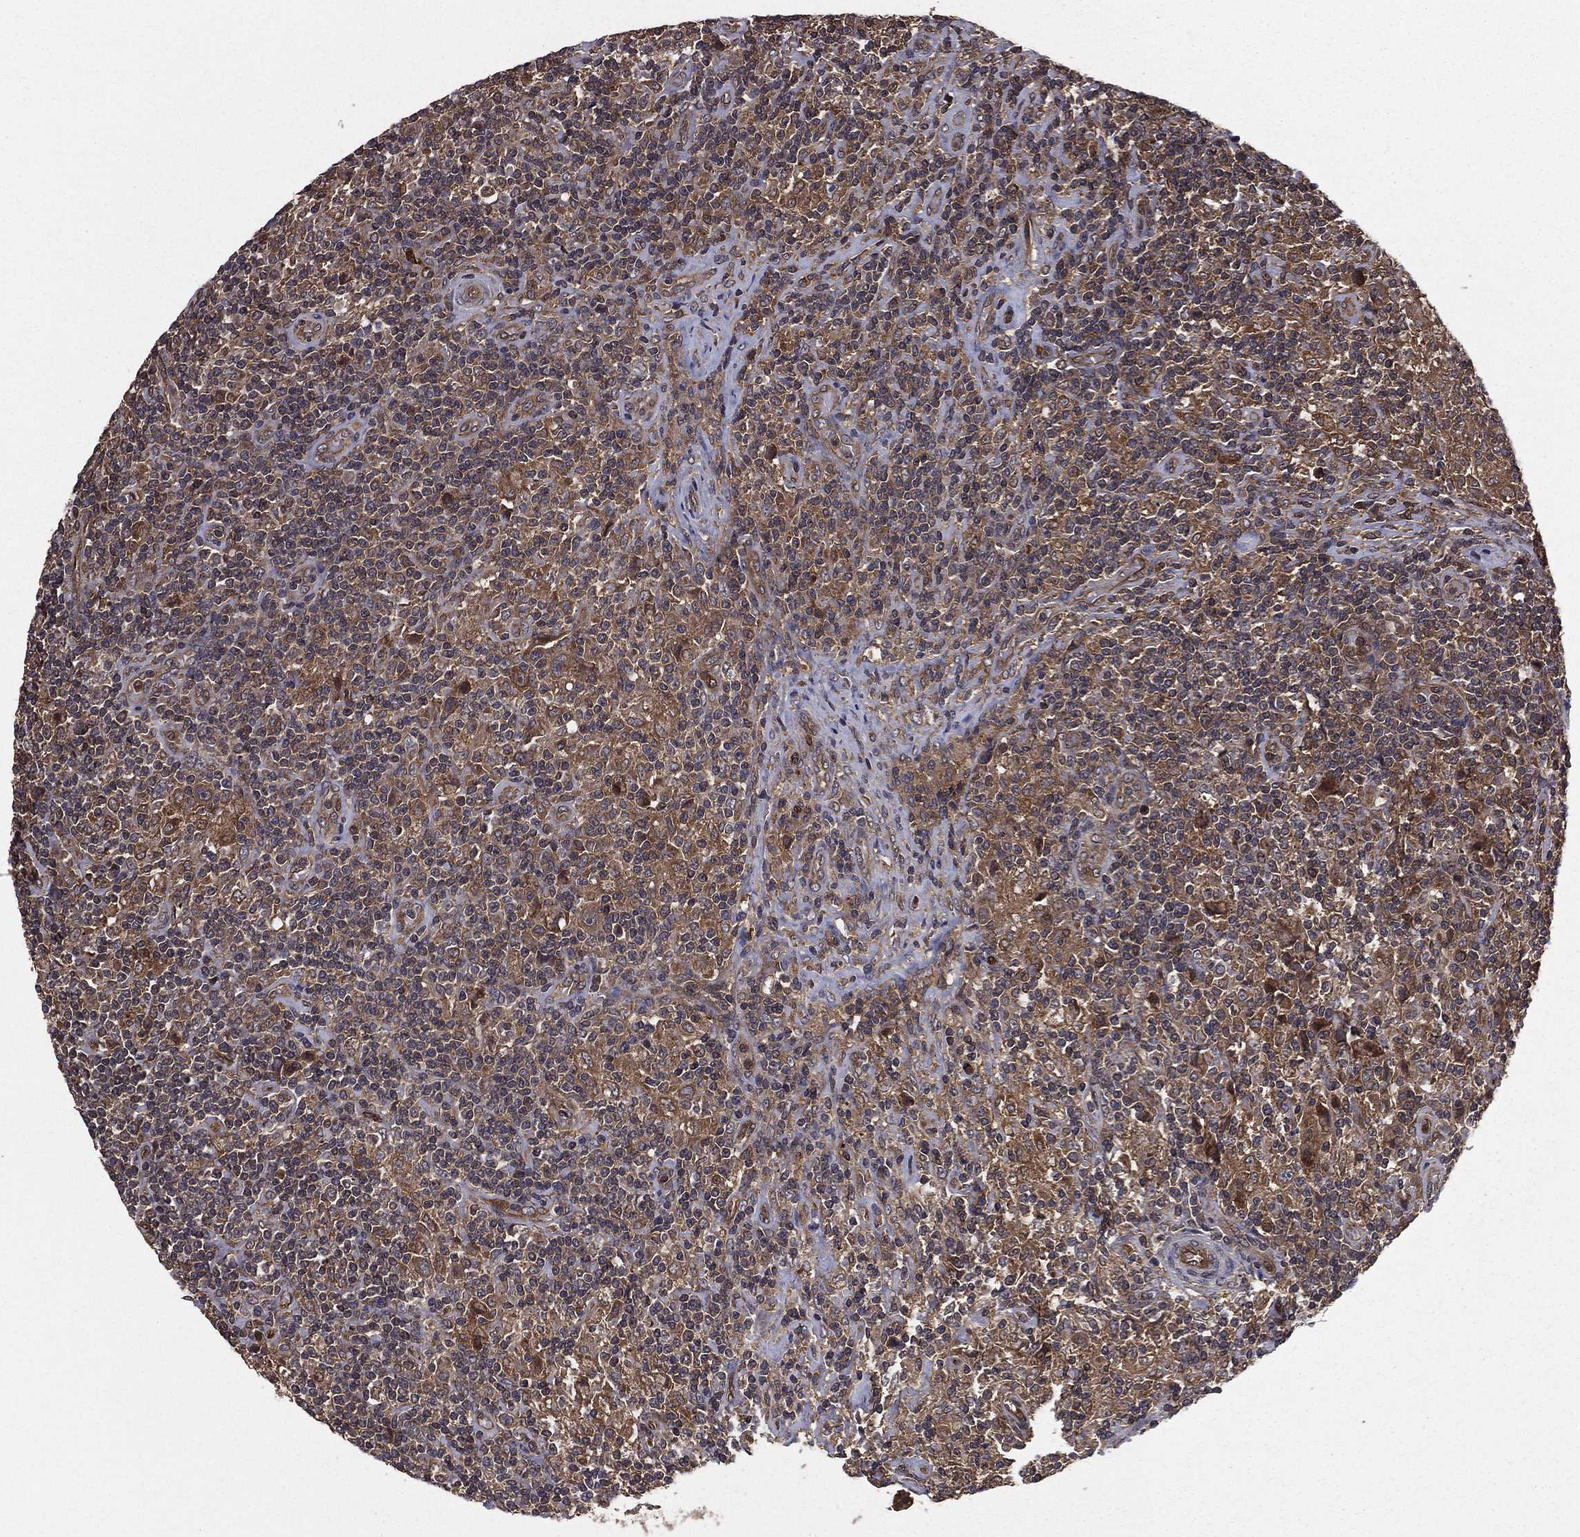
{"staining": {"intensity": "moderate", "quantity": ">75%", "location": "cytoplasmic/membranous"}, "tissue": "lymphoma", "cell_type": "Tumor cells", "image_type": "cancer", "snomed": [{"axis": "morphology", "description": "Hodgkin's disease, NOS"}, {"axis": "topography", "description": "Lymph node"}], "caption": "This photomicrograph reveals immunohistochemistry (IHC) staining of human lymphoma, with medium moderate cytoplasmic/membranous staining in about >75% of tumor cells.", "gene": "CERT1", "patient": {"sex": "male", "age": 70}}